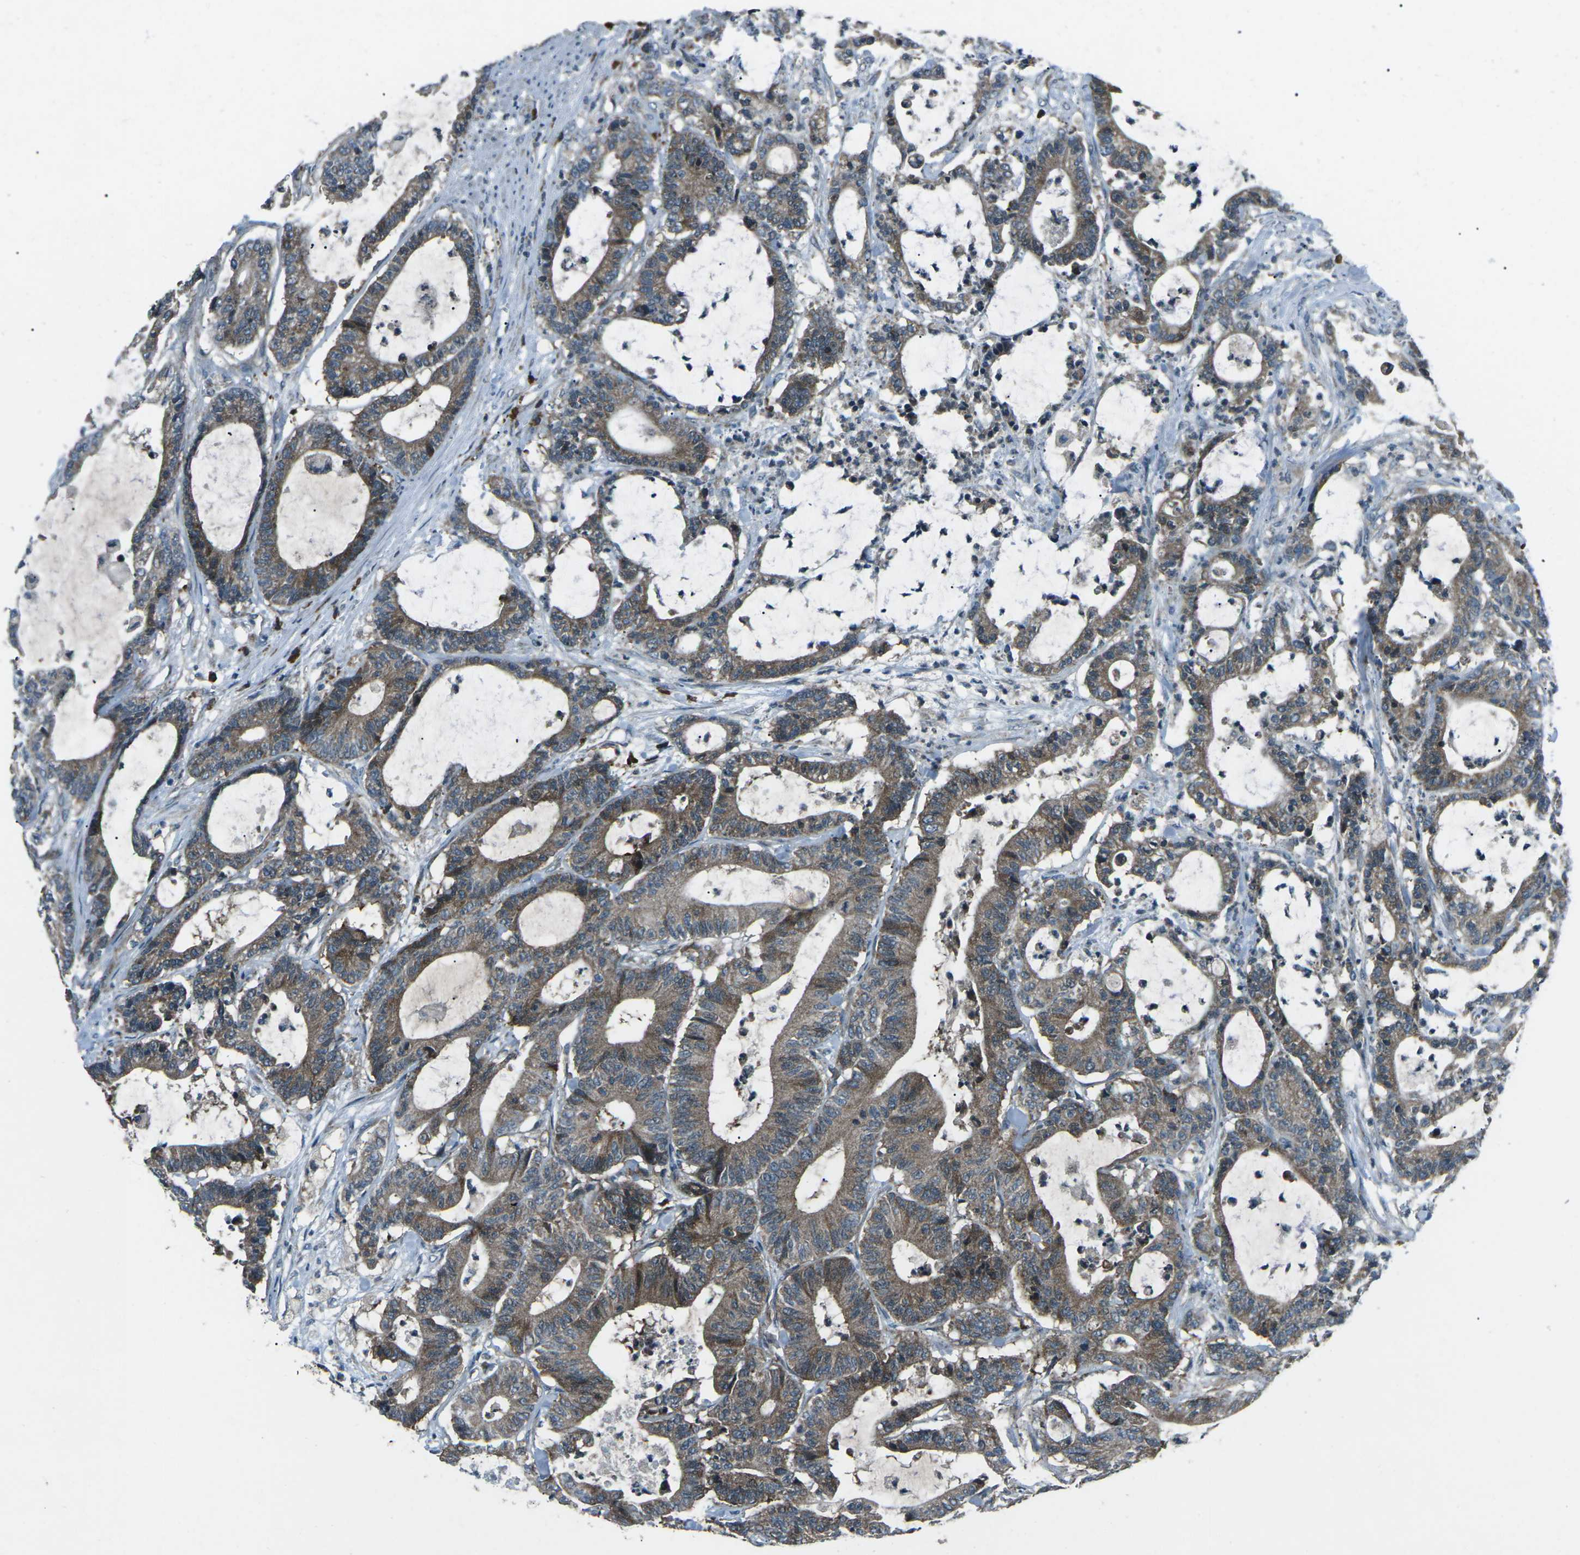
{"staining": {"intensity": "moderate", "quantity": ">75%", "location": "cytoplasmic/membranous"}, "tissue": "colorectal cancer", "cell_type": "Tumor cells", "image_type": "cancer", "snomed": [{"axis": "morphology", "description": "Adenocarcinoma, NOS"}, {"axis": "topography", "description": "Colon"}], "caption": "Approximately >75% of tumor cells in human adenocarcinoma (colorectal) demonstrate moderate cytoplasmic/membranous protein positivity as visualized by brown immunohistochemical staining.", "gene": "CDK16", "patient": {"sex": "female", "age": 84}}